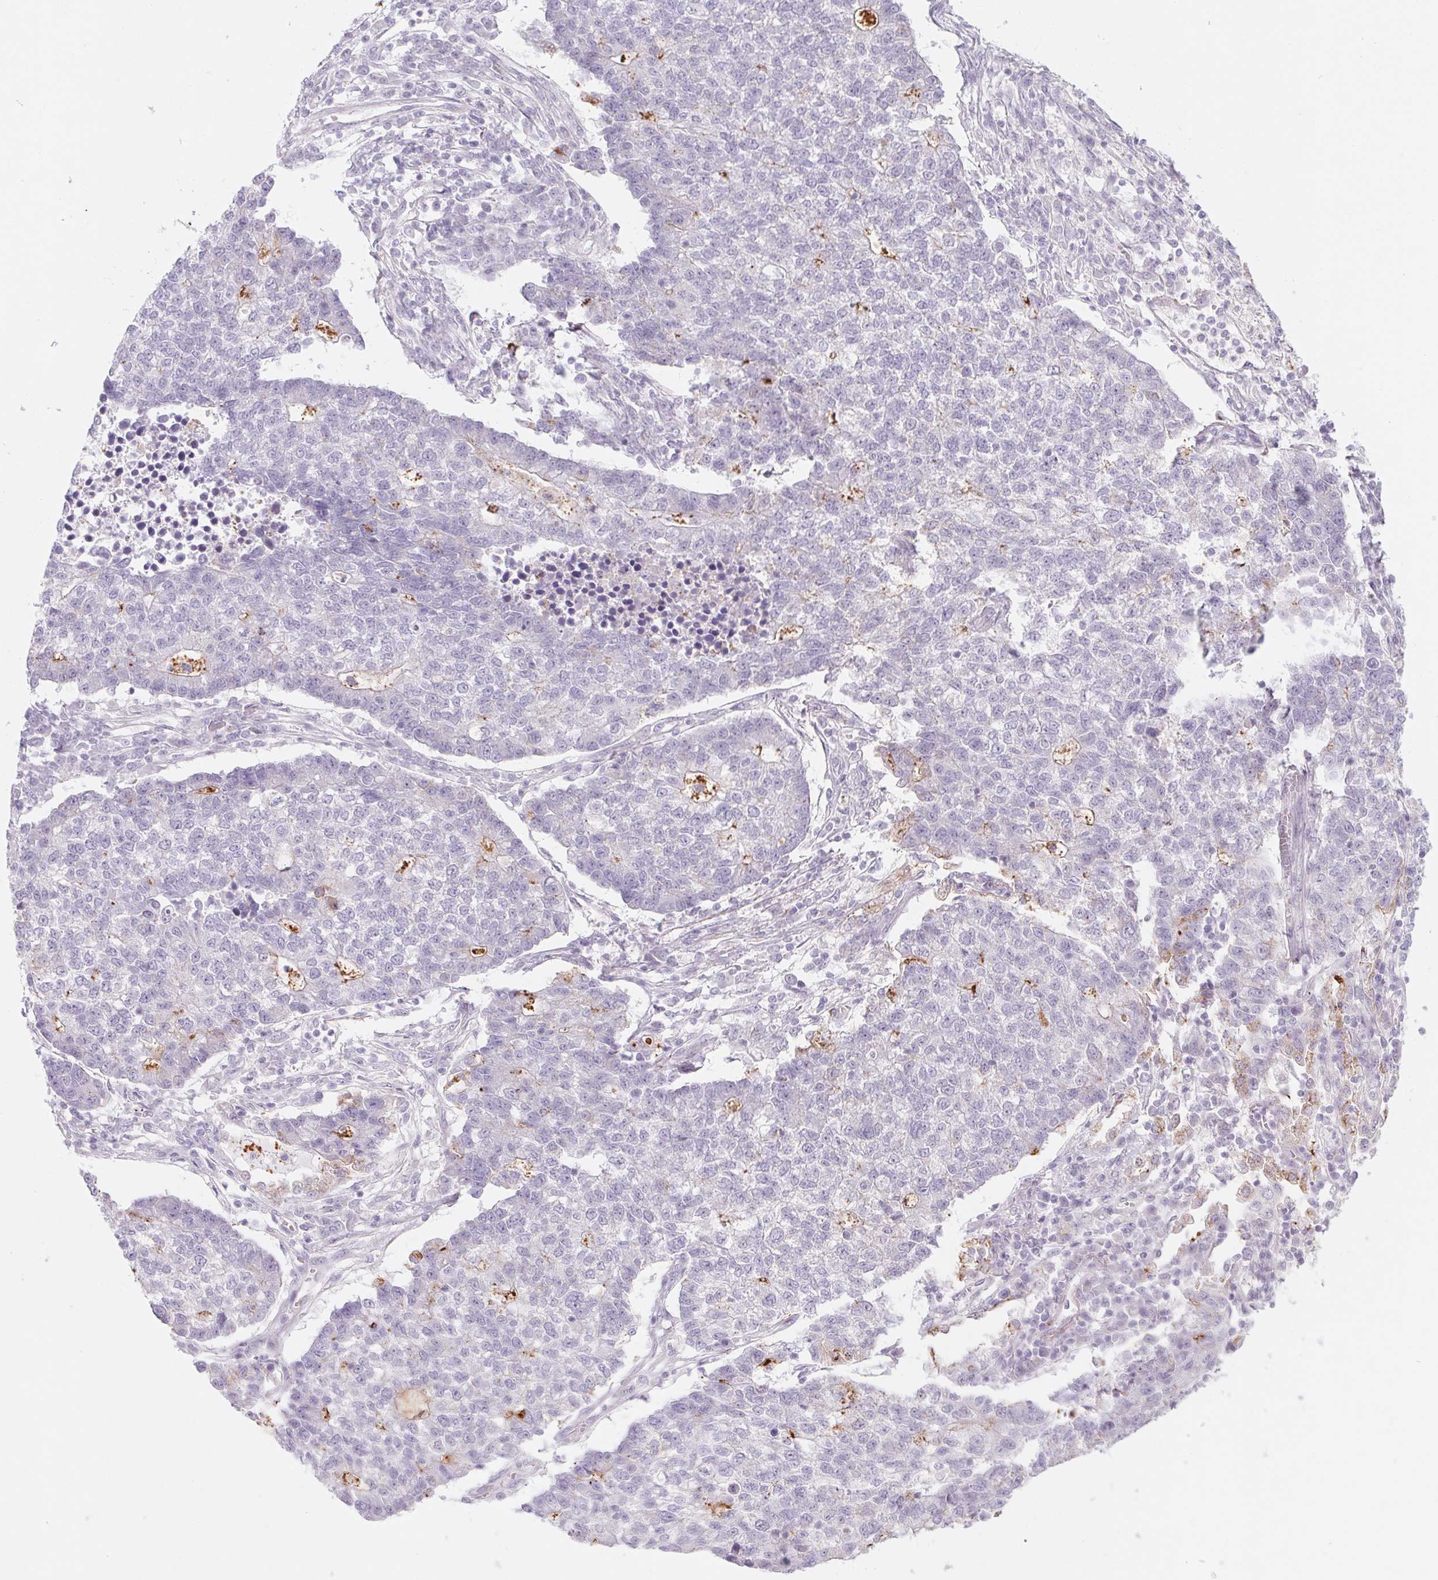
{"staining": {"intensity": "negative", "quantity": "none", "location": "none"}, "tissue": "lung cancer", "cell_type": "Tumor cells", "image_type": "cancer", "snomed": [{"axis": "morphology", "description": "Adenocarcinoma, NOS"}, {"axis": "topography", "description": "Lung"}], "caption": "This is an IHC micrograph of human lung adenocarcinoma. There is no staining in tumor cells.", "gene": "POU1F1", "patient": {"sex": "male", "age": 57}}